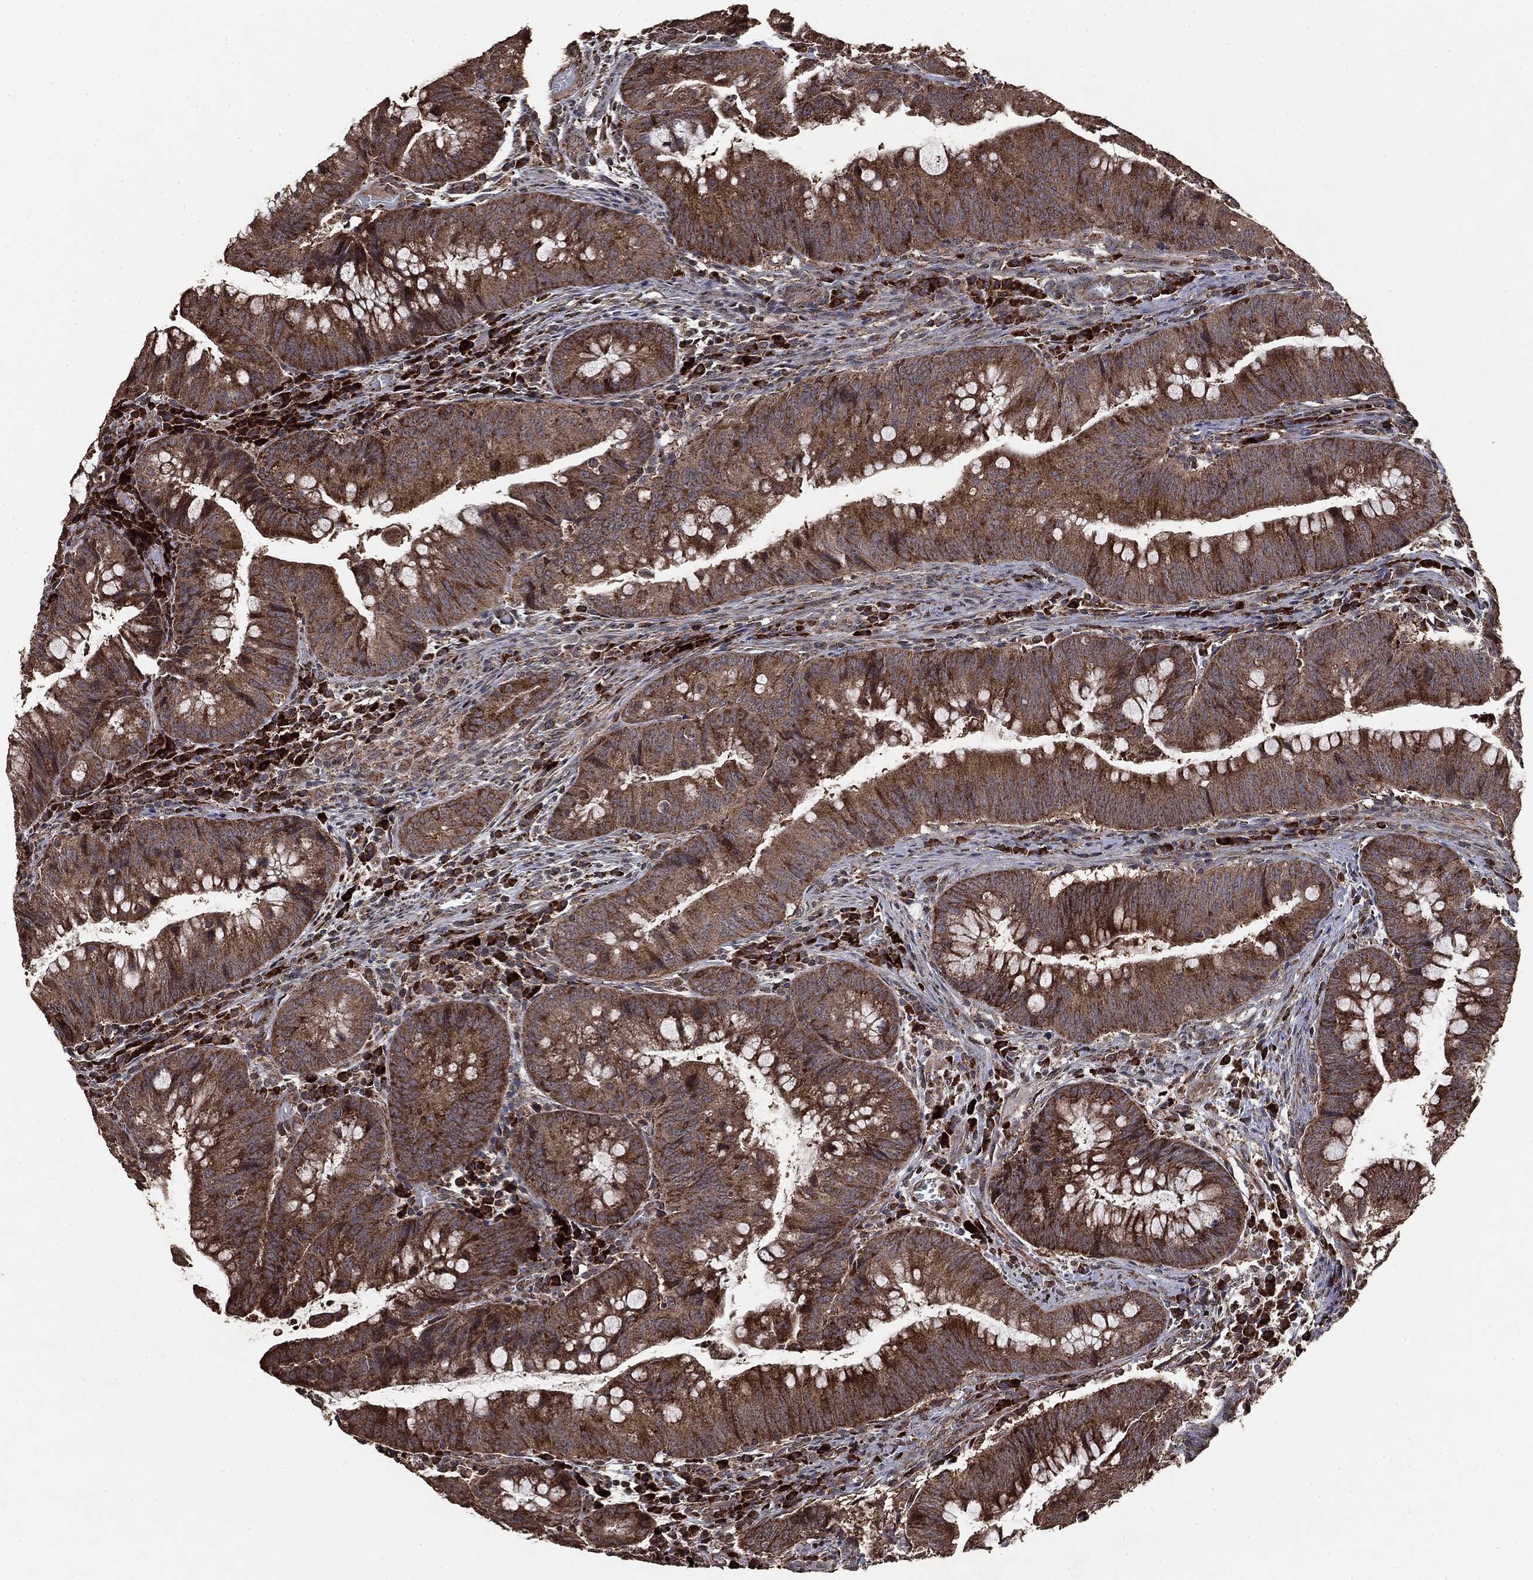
{"staining": {"intensity": "strong", "quantity": ">75%", "location": "cytoplasmic/membranous"}, "tissue": "colorectal cancer", "cell_type": "Tumor cells", "image_type": "cancer", "snomed": [{"axis": "morphology", "description": "Adenocarcinoma, NOS"}, {"axis": "topography", "description": "Colon"}], "caption": "Immunohistochemistry (IHC) histopathology image of neoplastic tissue: human colorectal cancer stained using IHC shows high levels of strong protein expression localized specifically in the cytoplasmic/membranous of tumor cells, appearing as a cytoplasmic/membranous brown color.", "gene": "MTOR", "patient": {"sex": "male", "age": 62}}